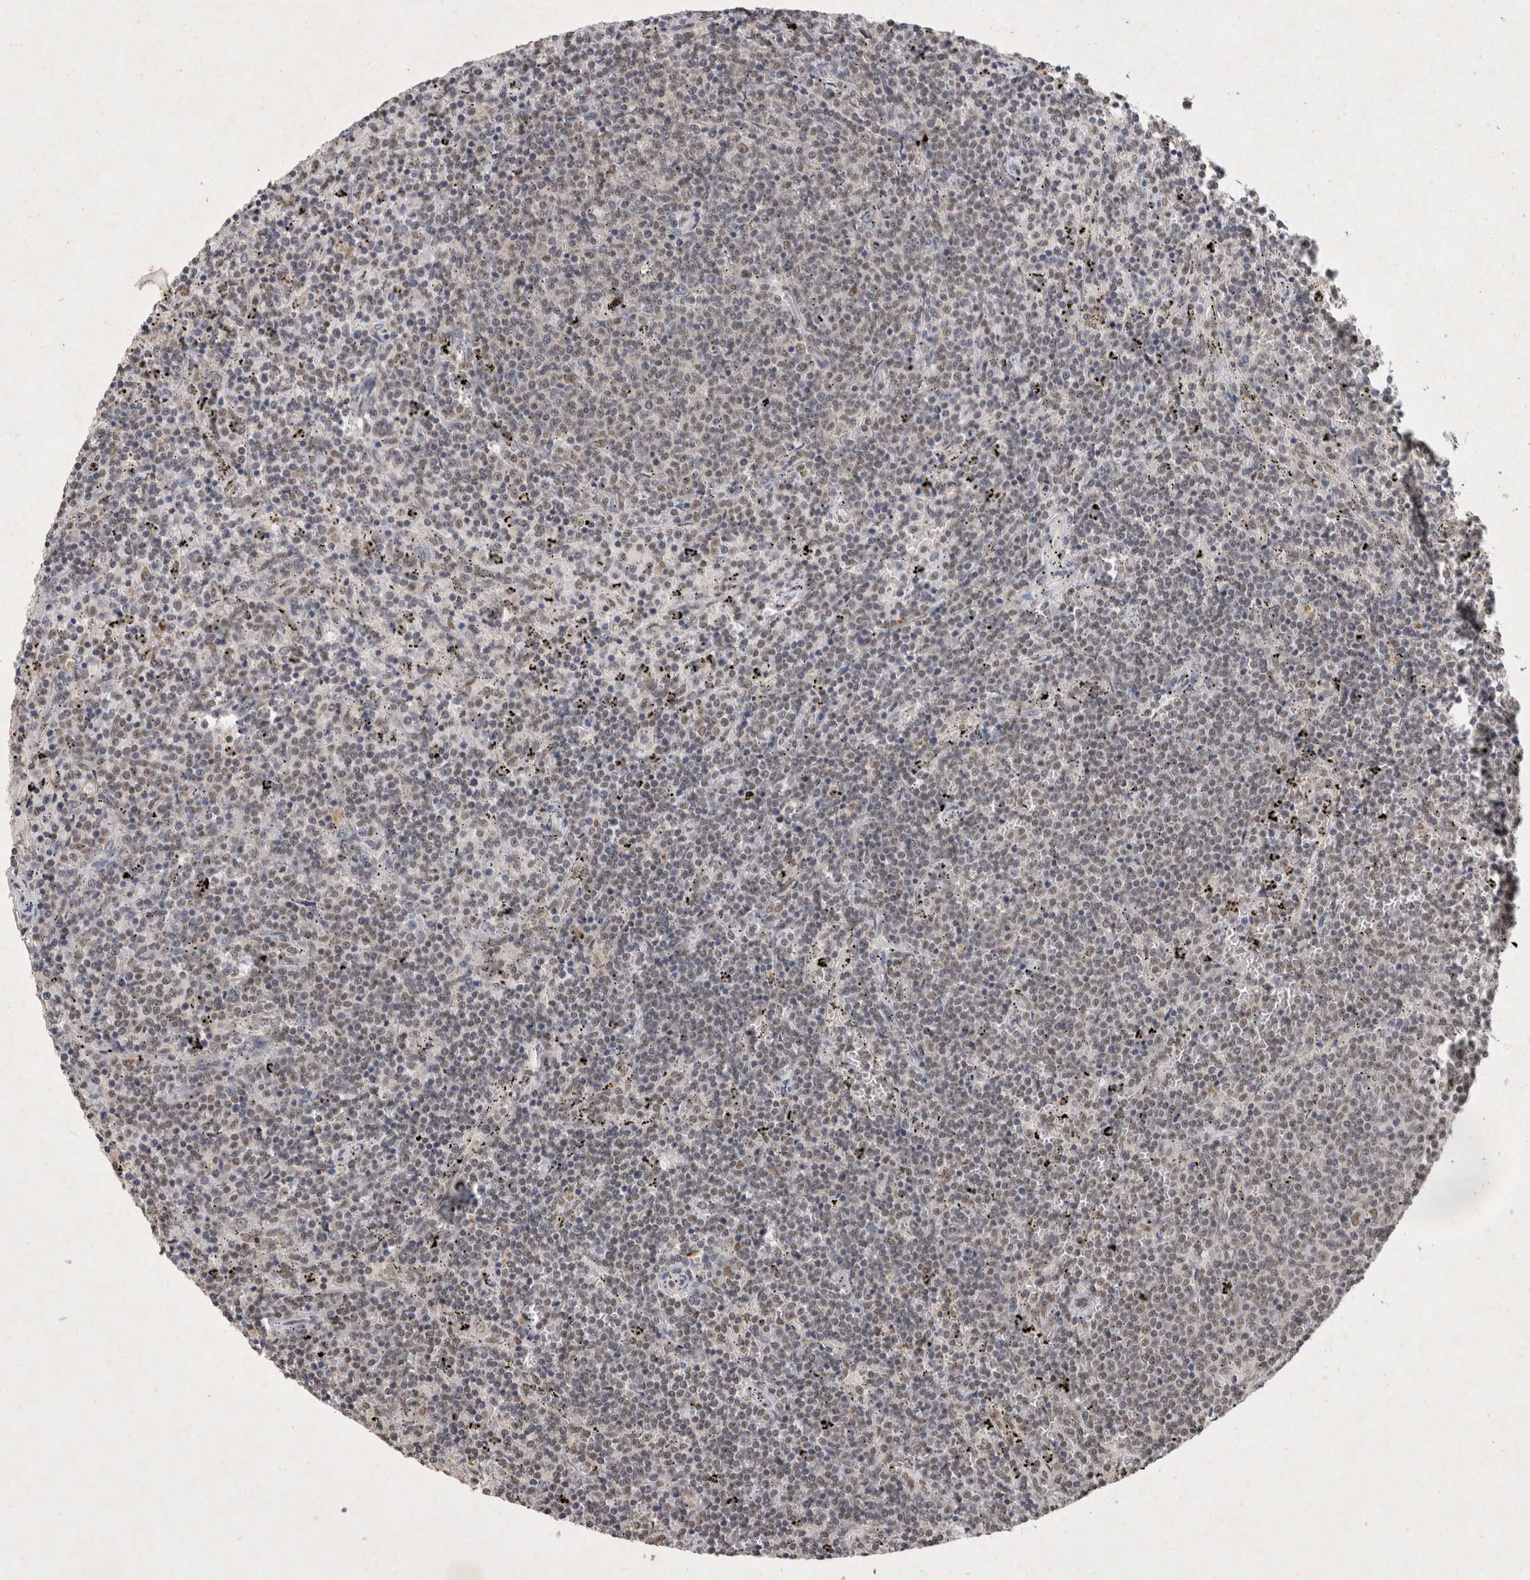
{"staining": {"intensity": "weak", "quantity": "25%-75%", "location": "nuclear"}, "tissue": "lymphoma", "cell_type": "Tumor cells", "image_type": "cancer", "snomed": [{"axis": "morphology", "description": "Malignant lymphoma, non-Hodgkin's type, Low grade"}, {"axis": "topography", "description": "Spleen"}], "caption": "Protein expression analysis of lymphoma reveals weak nuclear staining in approximately 25%-75% of tumor cells. The staining was performed using DAB (3,3'-diaminobenzidine) to visualize the protein expression in brown, while the nuclei were stained in blue with hematoxylin (Magnification: 20x).", "gene": "XRCC5", "patient": {"sex": "female", "age": 50}}